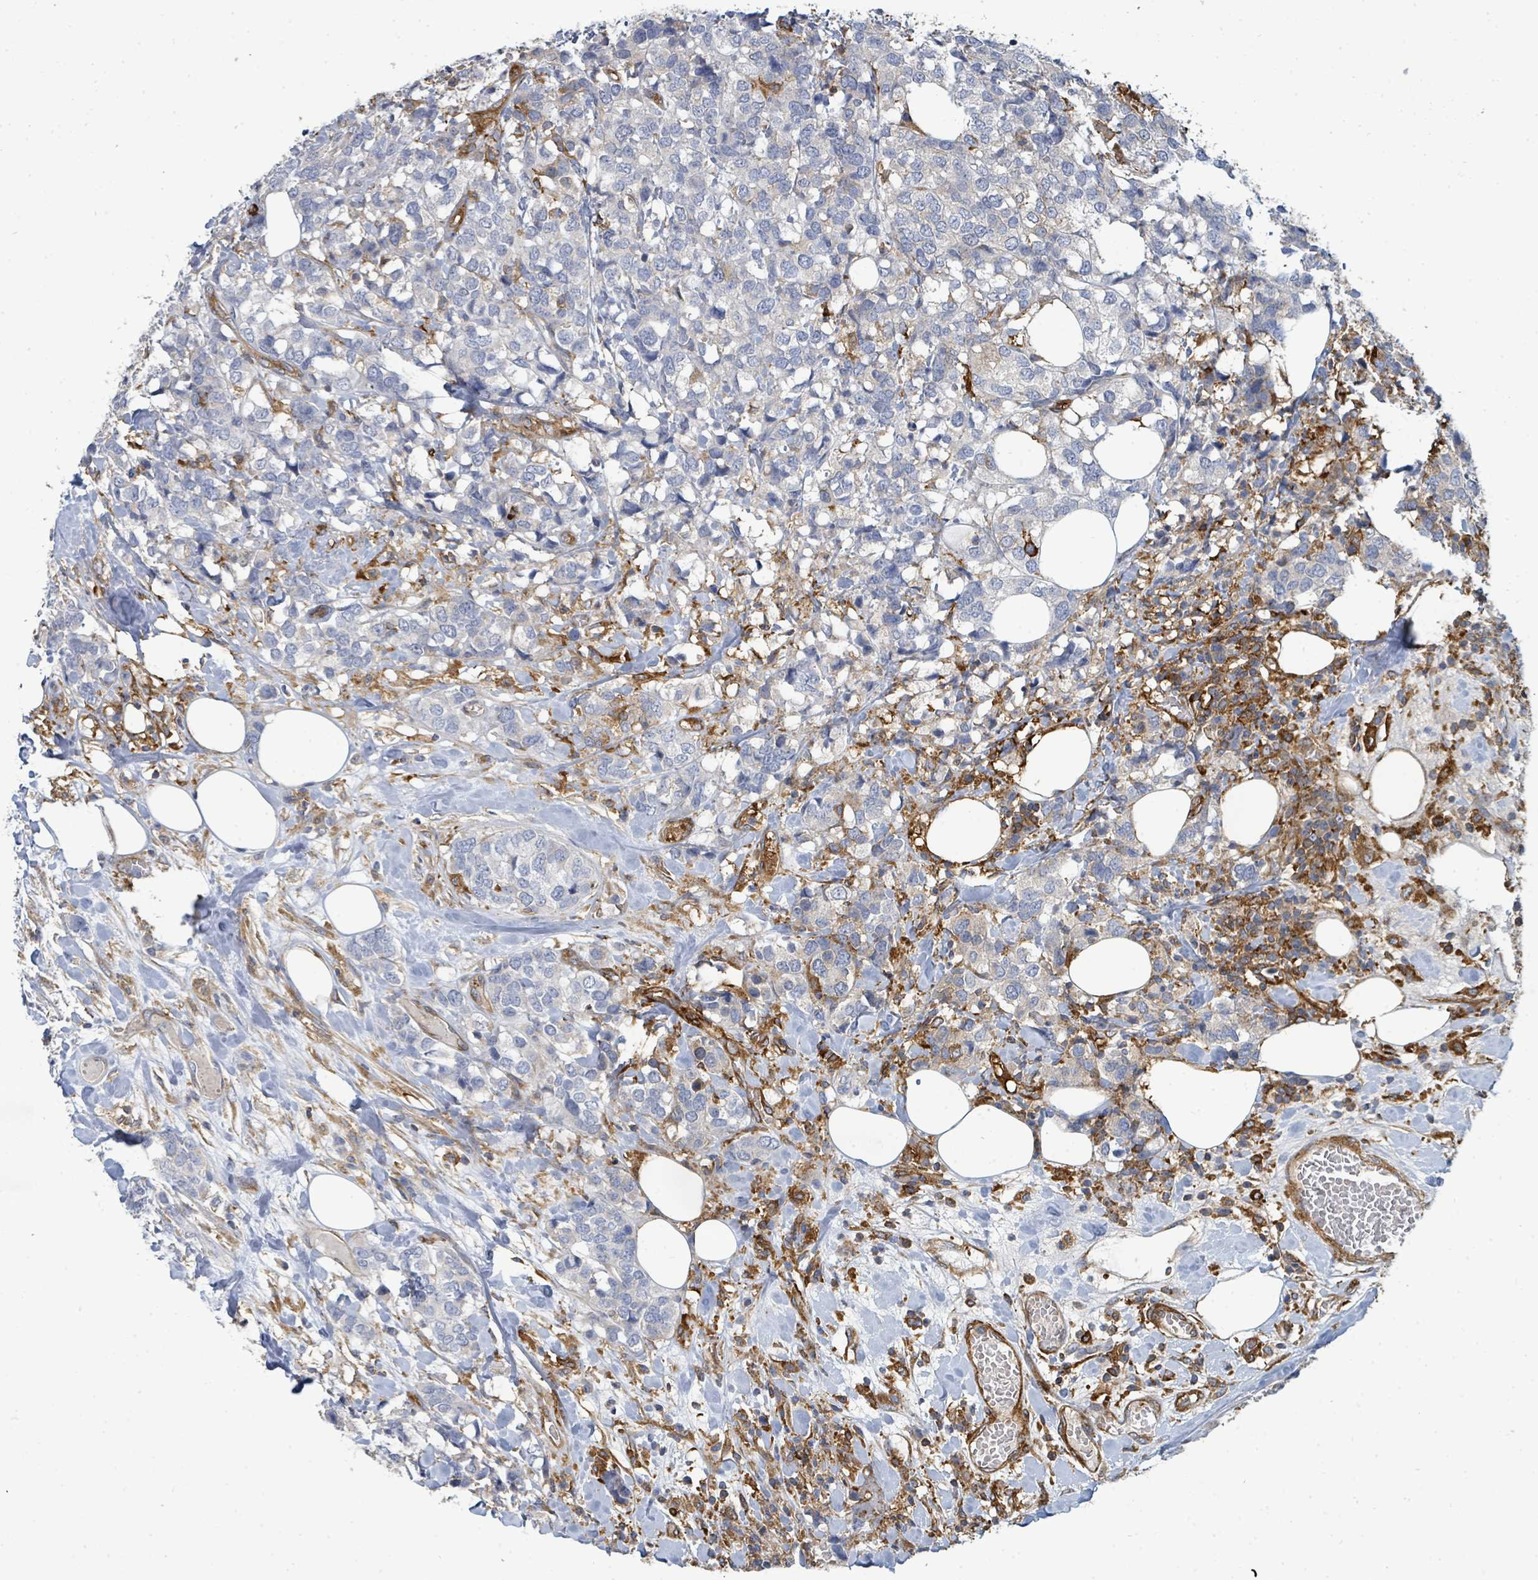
{"staining": {"intensity": "negative", "quantity": "none", "location": "none"}, "tissue": "breast cancer", "cell_type": "Tumor cells", "image_type": "cancer", "snomed": [{"axis": "morphology", "description": "Lobular carcinoma"}, {"axis": "topography", "description": "Breast"}], "caption": "Tumor cells show no significant positivity in lobular carcinoma (breast). (DAB immunohistochemistry (IHC), high magnification).", "gene": "IFIT1", "patient": {"sex": "female", "age": 59}}